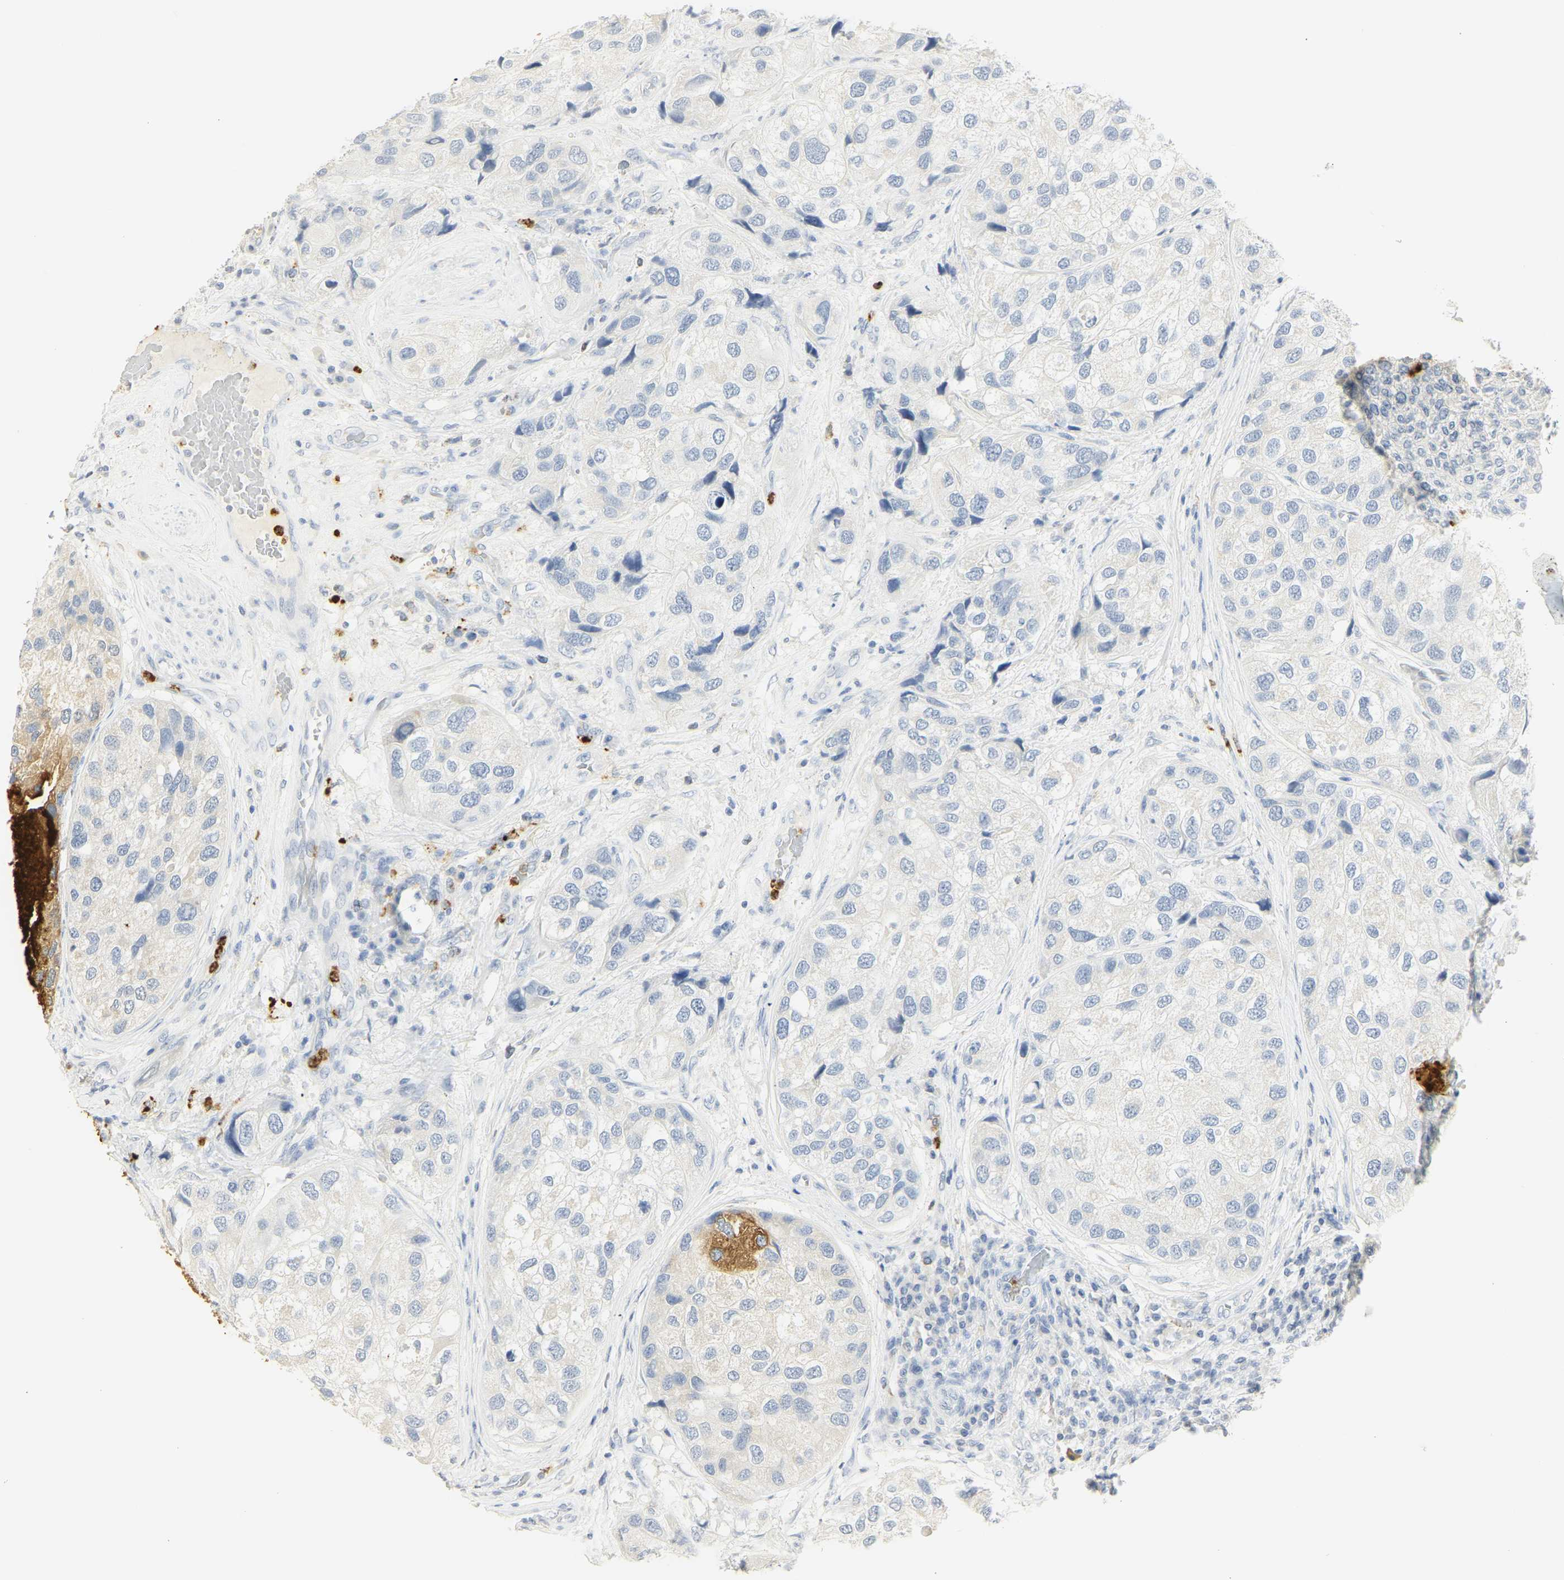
{"staining": {"intensity": "negative", "quantity": "none", "location": "none"}, "tissue": "urothelial cancer", "cell_type": "Tumor cells", "image_type": "cancer", "snomed": [{"axis": "morphology", "description": "Urothelial carcinoma, High grade"}, {"axis": "topography", "description": "Urinary bladder"}], "caption": "Urothelial cancer was stained to show a protein in brown. There is no significant expression in tumor cells.", "gene": "MPO", "patient": {"sex": "female", "age": 64}}